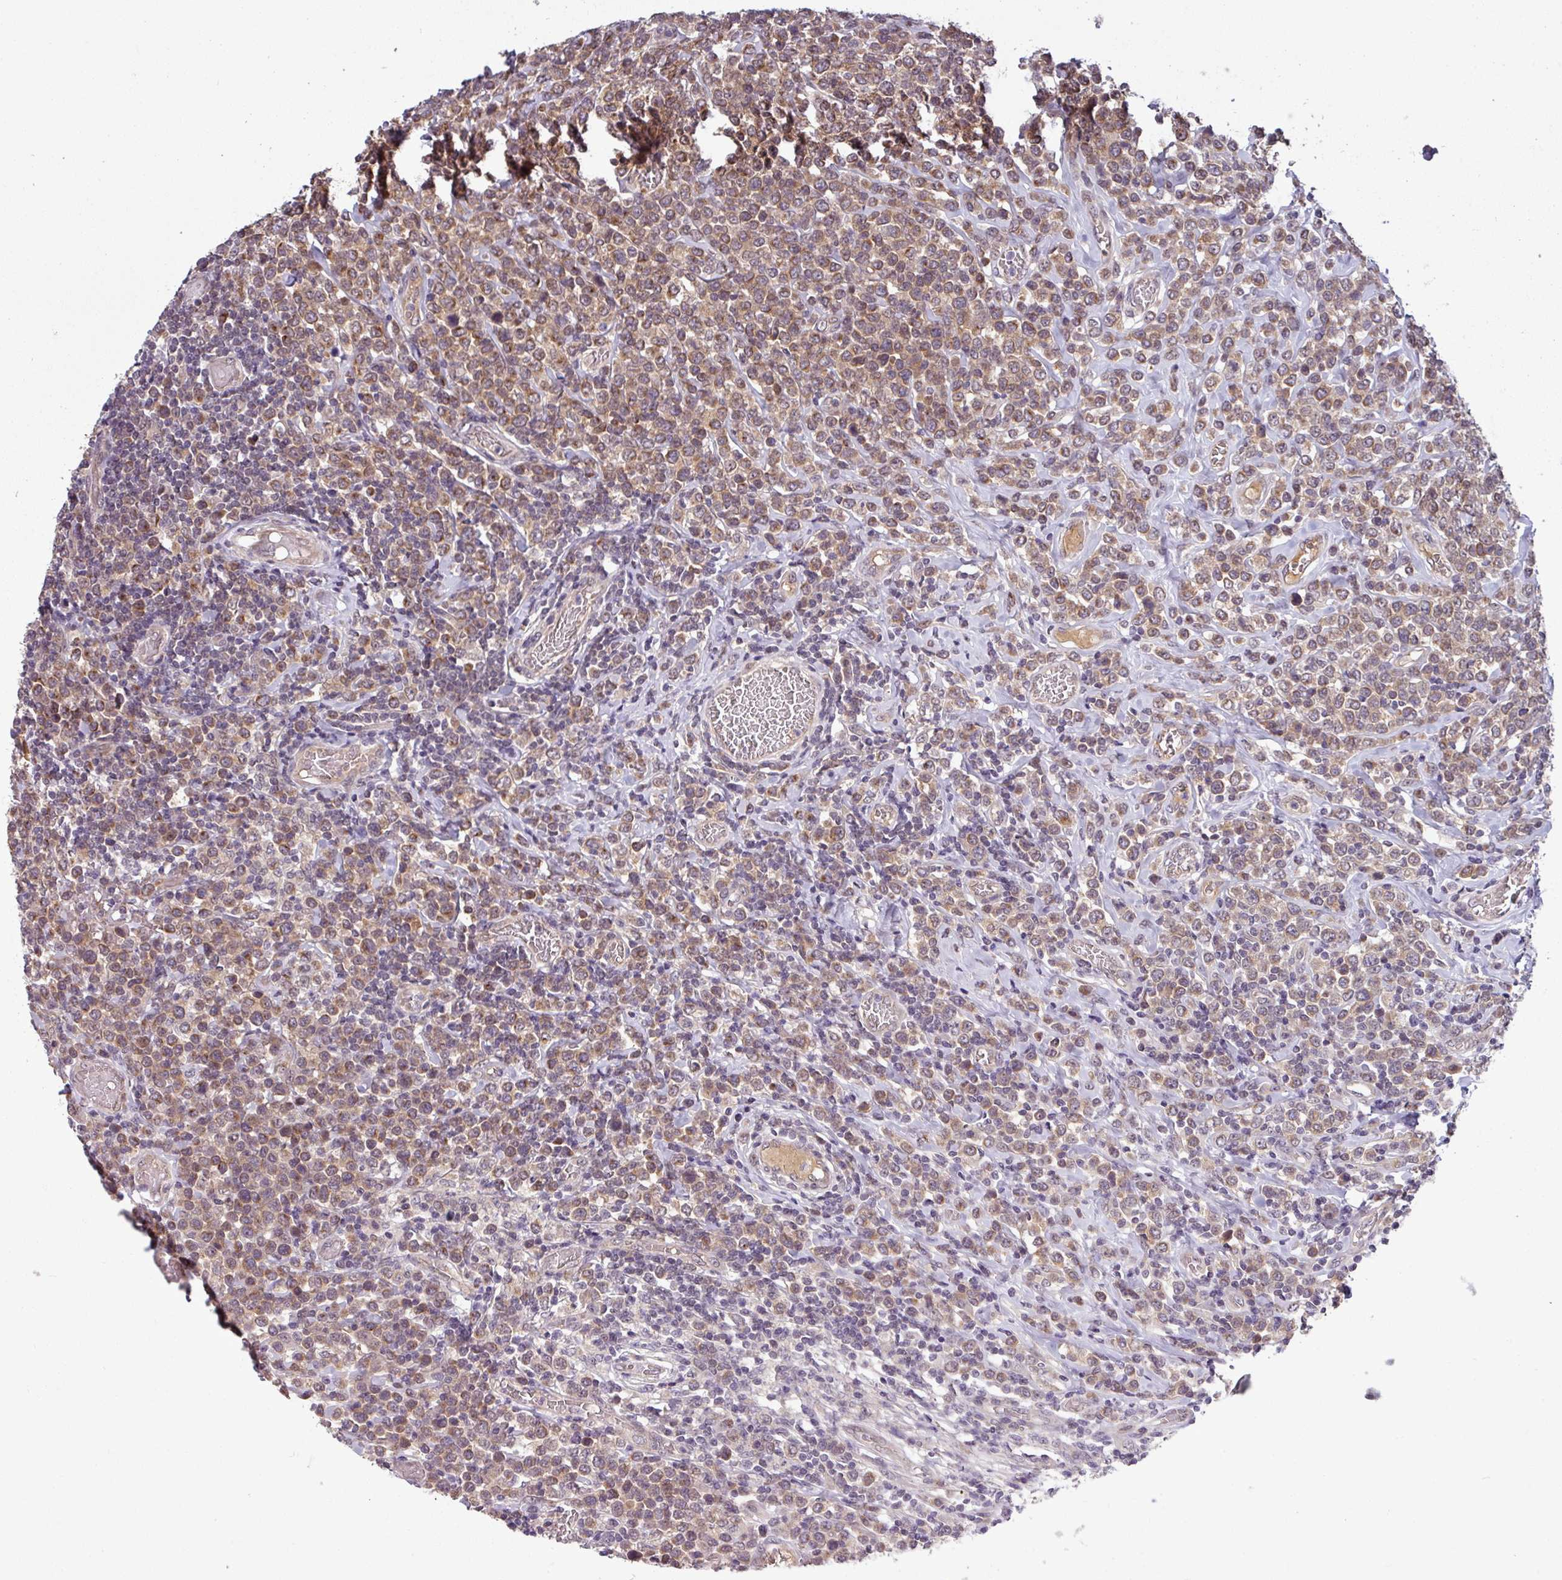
{"staining": {"intensity": "moderate", "quantity": ">75%", "location": "cytoplasmic/membranous"}, "tissue": "lymphoma", "cell_type": "Tumor cells", "image_type": "cancer", "snomed": [{"axis": "morphology", "description": "Malignant lymphoma, non-Hodgkin's type, High grade"}, {"axis": "topography", "description": "Soft tissue"}], "caption": "Immunohistochemistry of lymphoma exhibits medium levels of moderate cytoplasmic/membranous staining in about >75% of tumor cells.", "gene": "PUS1", "patient": {"sex": "female", "age": 56}}